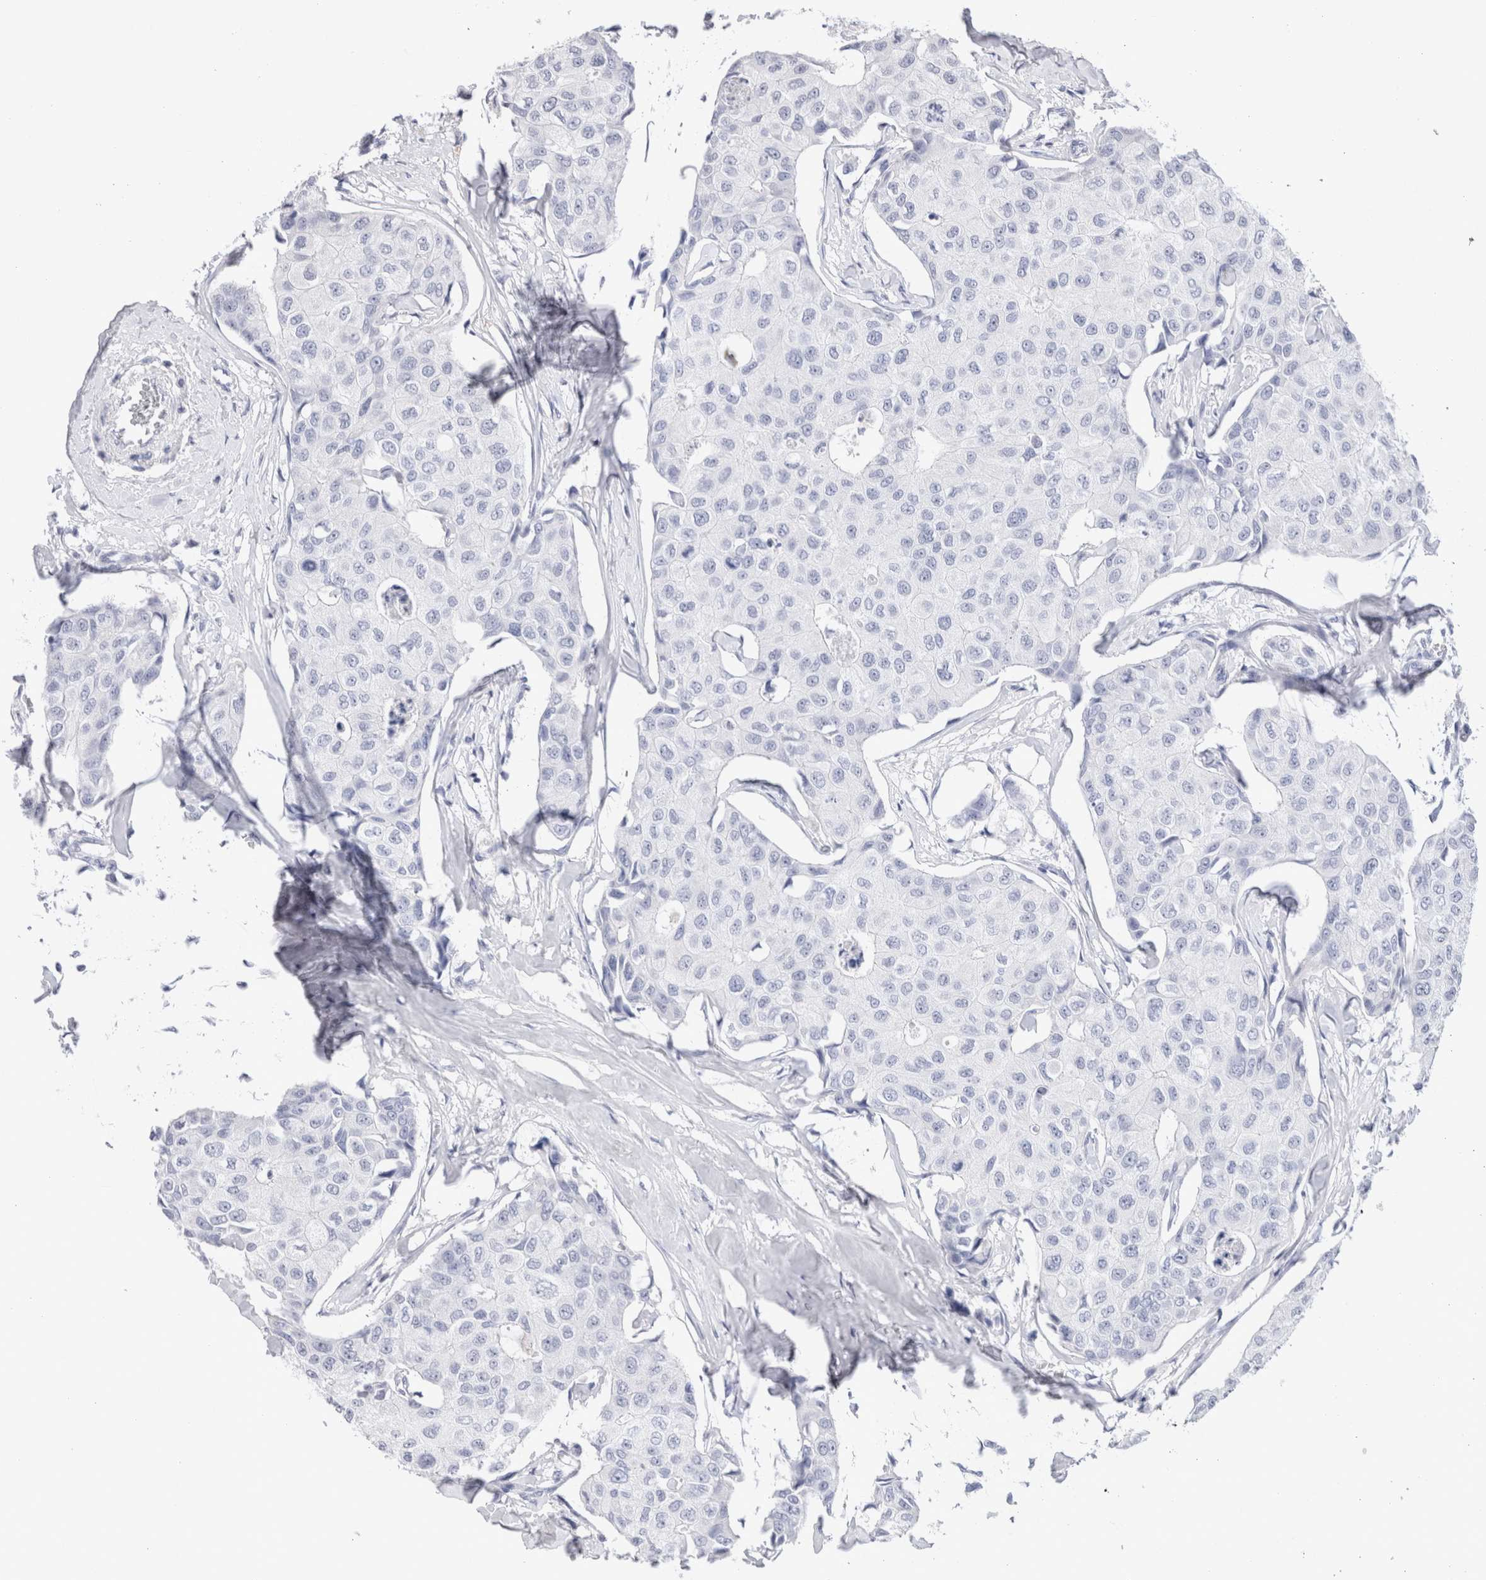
{"staining": {"intensity": "negative", "quantity": "none", "location": "none"}, "tissue": "breast cancer", "cell_type": "Tumor cells", "image_type": "cancer", "snomed": [{"axis": "morphology", "description": "Duct carcinoma"}, {"axis": "topography", "description": "Breast"}], "caption": "The IHC micrograph has no significant expression in tumor cells of breast cancer (intraductal carcinoma) tissue.", "gene": "SLC10A5", "patient": {"sex": "female", "age": 80}}